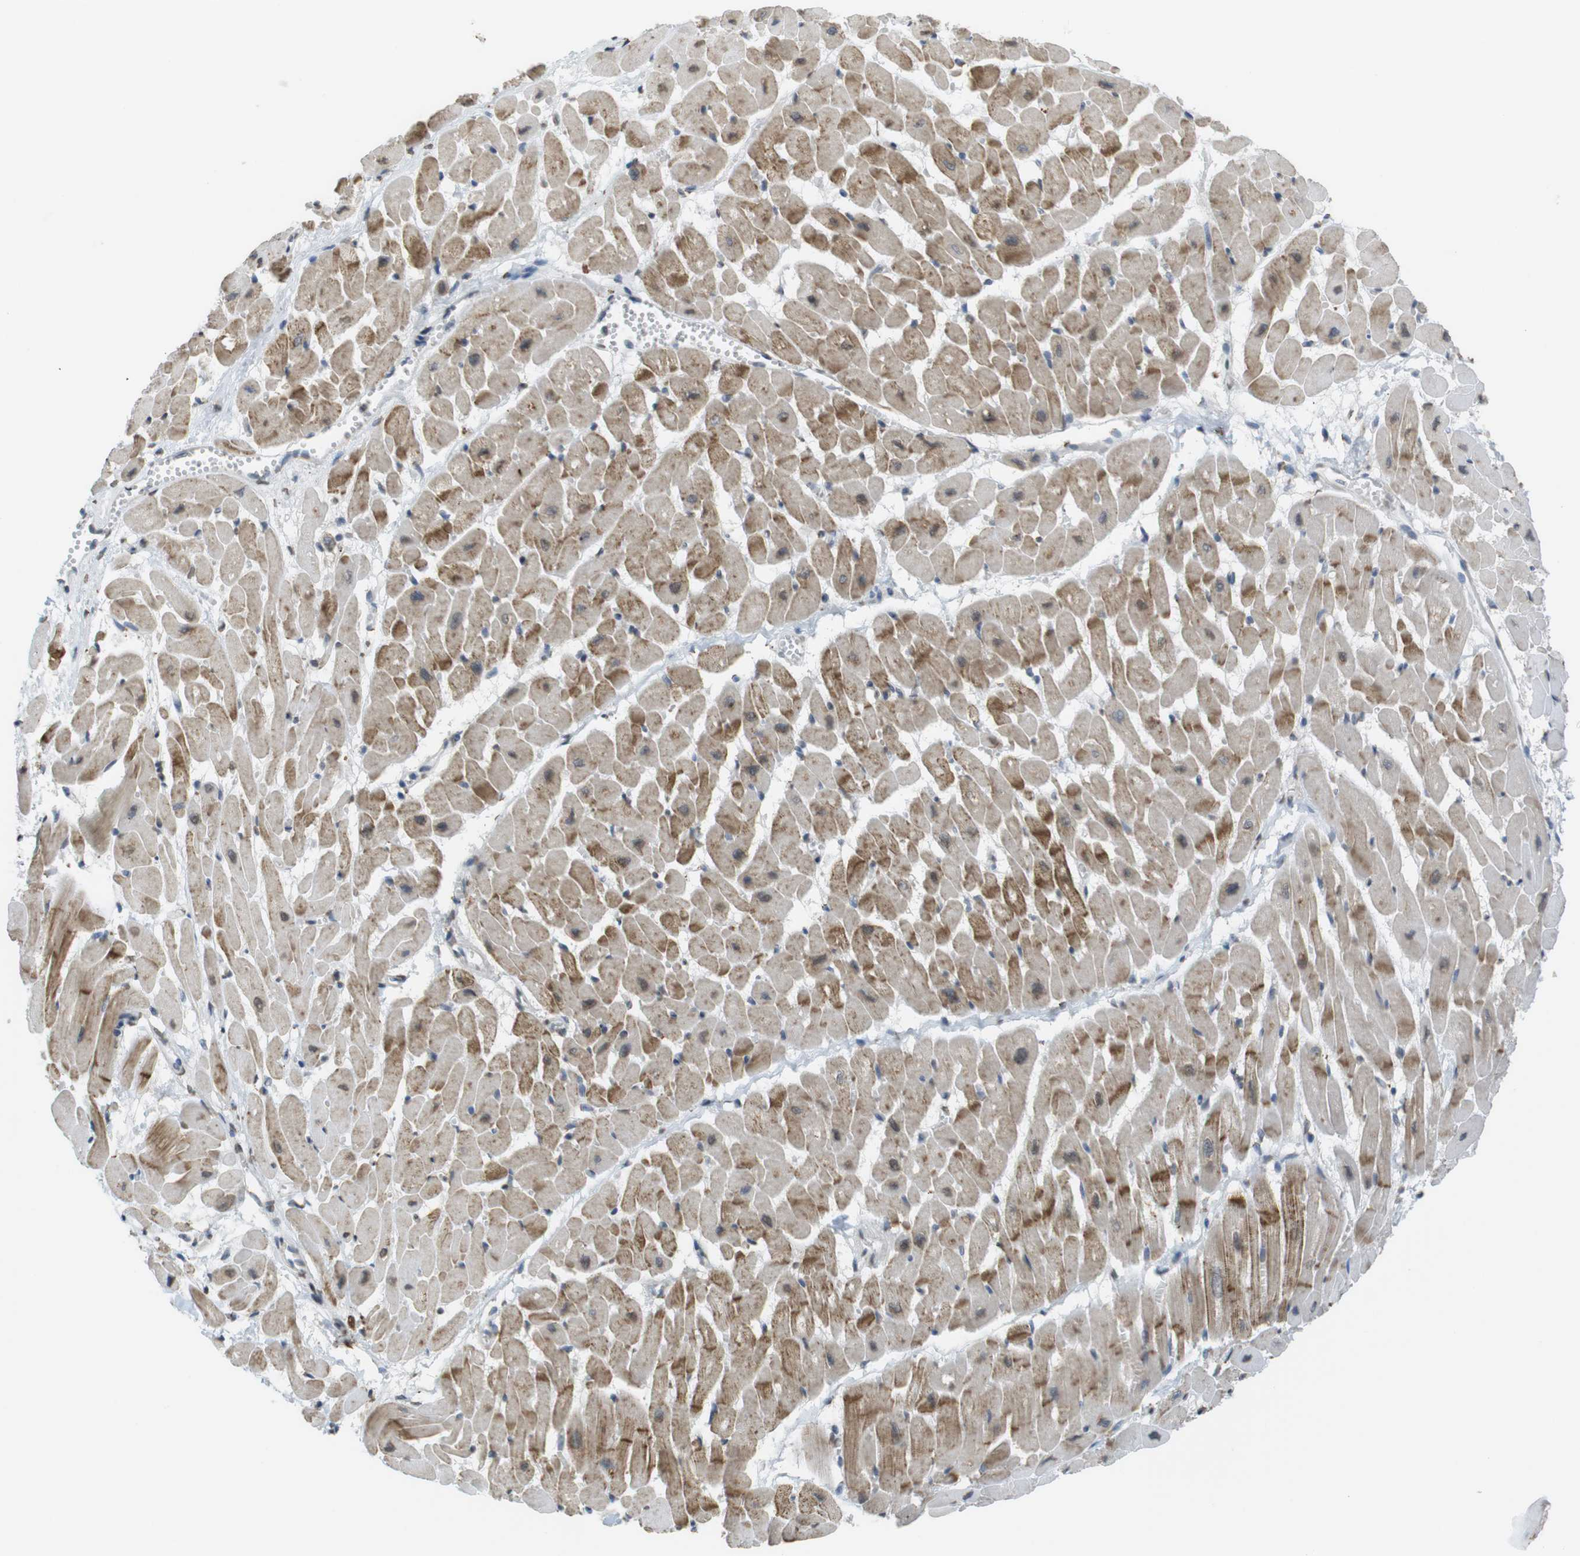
{"staining": {"intensity": "moderate", "quantity": ">75%", "location": "cytoplasmic/membranous"}, "tissue": "heart muscle", "cell_type": "Cardiomyocytes", "image_type": "normal", "snomed": [{"axis": "morphology", "description": "Normal tissue, NOS"}, {"axis": "topography", "description": "Heart"}], "caption": "Moderate cytoplasmic/membranous staining is identified in approximately >75% of cardiomyocytes in unremarkable heart muscle. The staining is performed using DAB brown chromogen to label protein expression. The nuclei are counter-stained blue using hematoxylin.", "gene": "FZD10", "patient": {"sex": "male", "age": 45}}